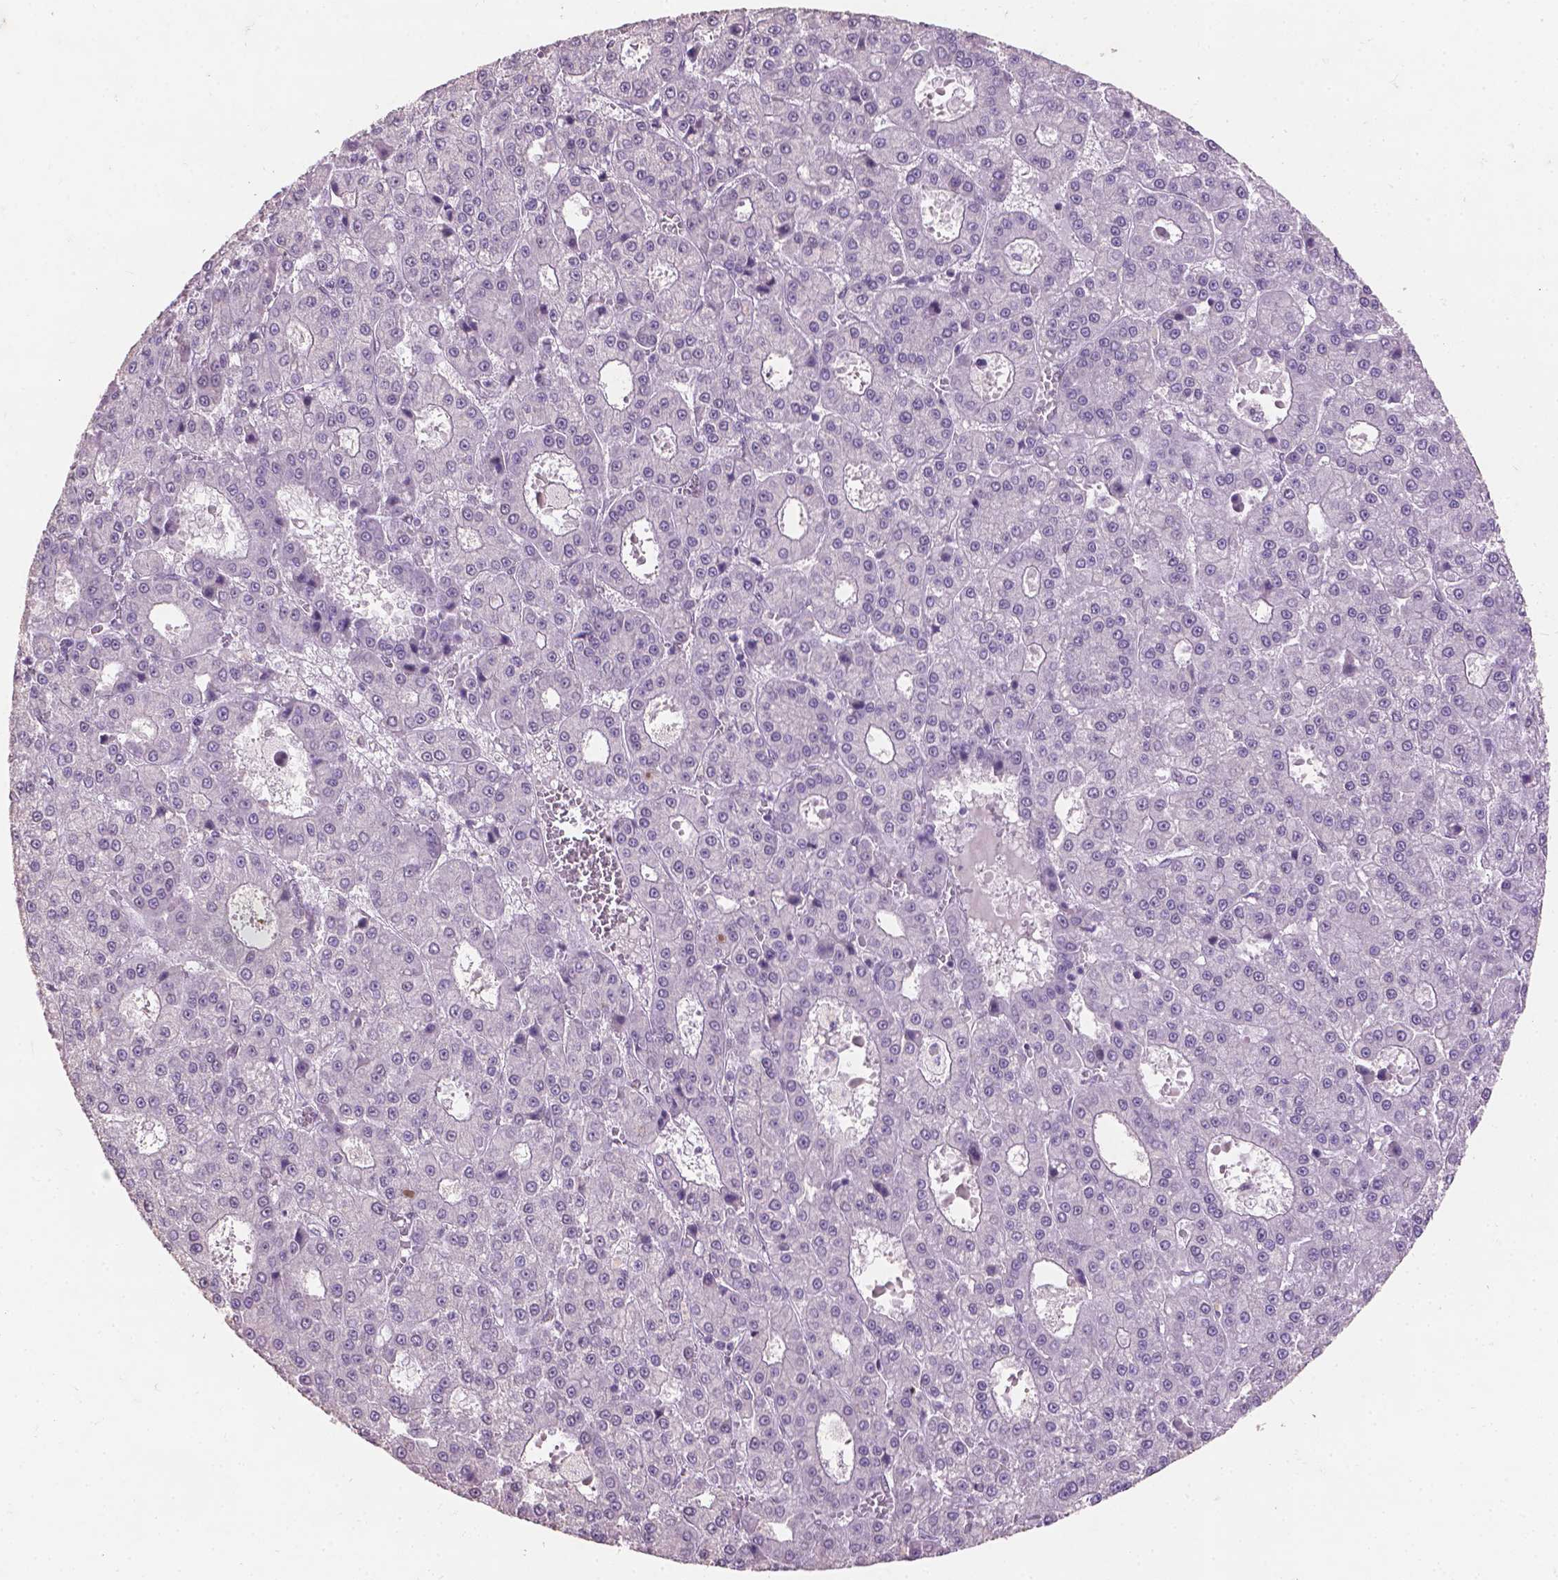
{"staining": {"intensity": "negative", "quantity": "none", "location": "none"}, "tissue": "liver cancer", "cell_type": "Tumor cells", "image_type": "cancer", "snomed": [{"axis": "morphology", "description": "Carcinoma, Hepatocellular, NOS"}, {"axis": "topography", "description": "Liver"}], "caption": "High magnification brightfield microscopy of liver hepatocellular carcinoma stained with DAB (3,3'-diaminobenzidine) (brown) and counterstained with hematoxylin (blue): tumor cells show no significant staining.", "gene": "COIL", "patient": {"sex": "male", "age": 70}}